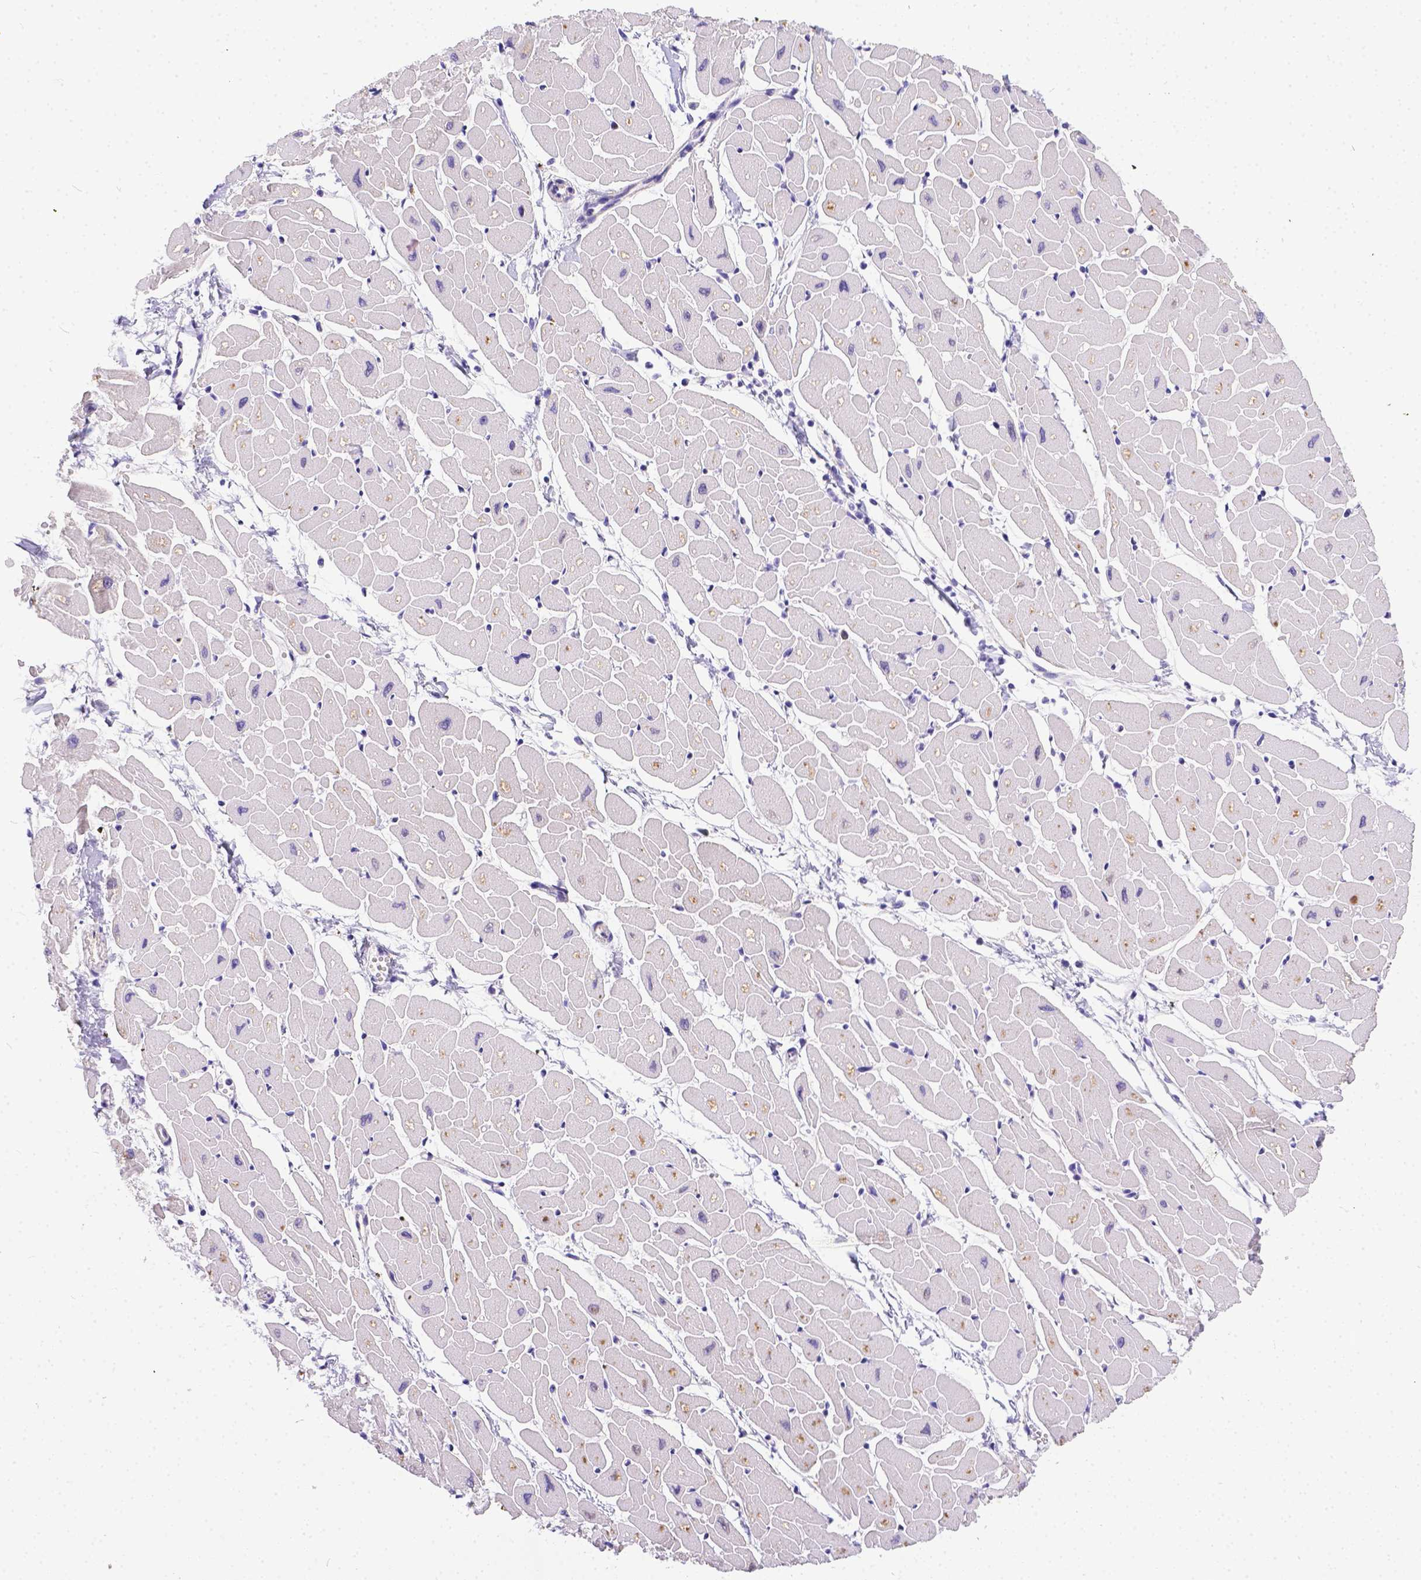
{"staining": {"intensity": "negative", "quantity": "none", "location": "none"}, "tissue": "heart muscle", "cell_type": "Cardiomyocytes", "image_type": "normal", "snomed": [{"axis": "morphology", "description": "Normal tissue, NOS"}, {"axis": "topography", "description": "Heart"}], "caption": "A high-resolution photomicrograph shows IHC staining of benign heart muscle, which reveals no significant positivity in cardiomyocytes.", "gene": "DLEC1", "patient": {"sex": "male", "age": 57}}